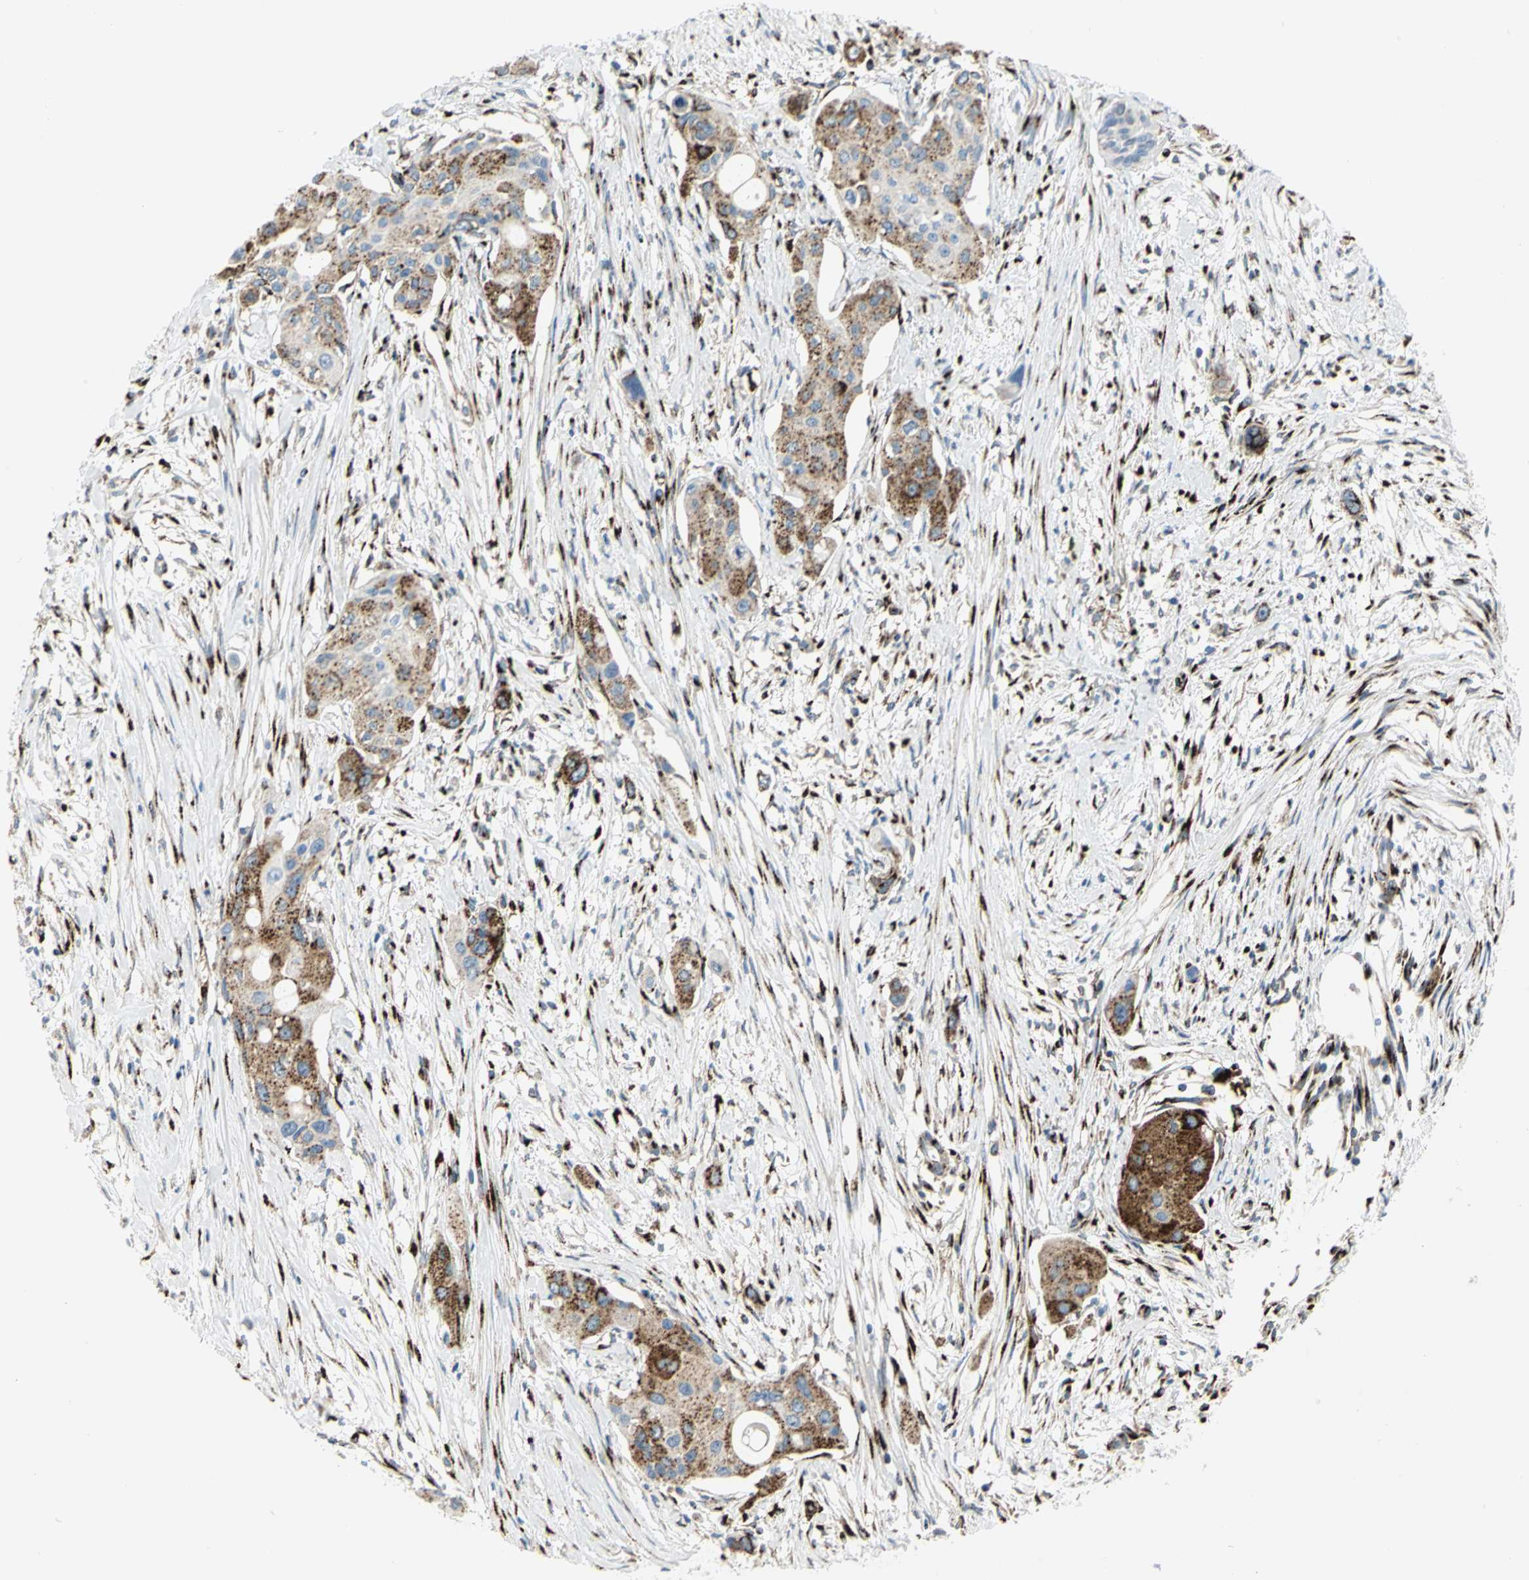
{"staining": {"intensity": "strong", "quantity": ">75%", "location": "cytoplasmic/membranous"}, "tissue": "pancreatic cancer", "cell_type": "Tumor cells", "image_type": "cancer", "snomed": [{"axis": "morphology", "description": "Adenocarcinoma, NOS"}, {"axis": "topography", "description": "Pancreas"}], "caption": "This is a photomicrograph of IHC staining of pancreatic adenocarcinoma, which shows strong staining in the cytoplasmic/membranous of tumor cells.", "gene": "GPR3", "patient": {"sex": "female", "age": 60}}